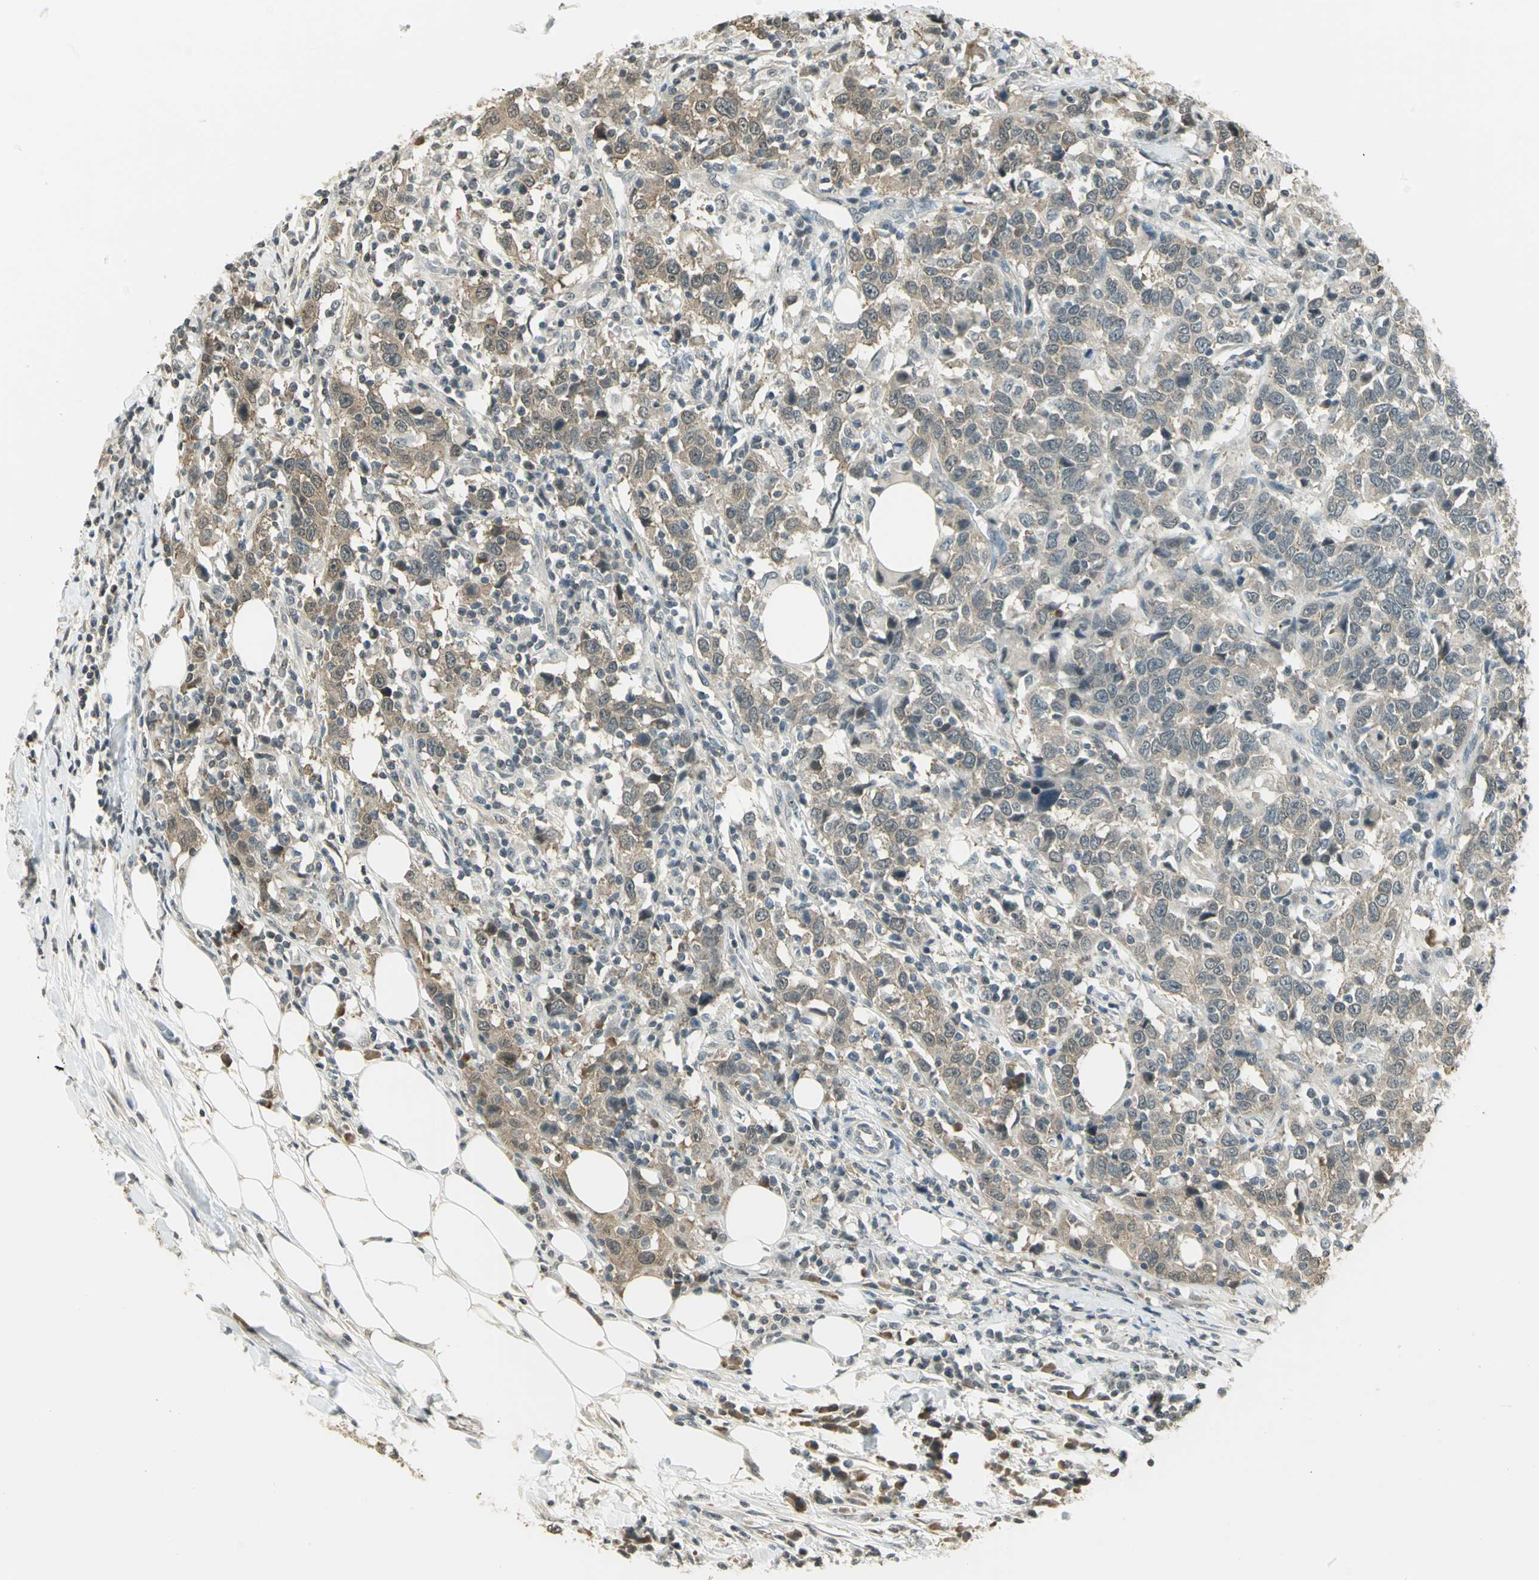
{"staining": {"intensity": "weak", "quantity": ">75%", "location": "cytoplasmic/membranous"}, "tissue": "urothelial cancer", "cell_type": "Tumor cells", "image_type": "cancer", "snomed": [{"axis": "morphology", "description": "Urothelial carcinoma, High grade"}, {"axis": "topography", "description": "Urinary bladder"}], "caption": "There is low levels of weak cytoplasmic/membranous positivity in tumor cells of urothelial cancer, as demonstrated by immunohistochemical staining (brown color).", "gene": "CDC34", "patient": {"sex": "male", "age": 61}}